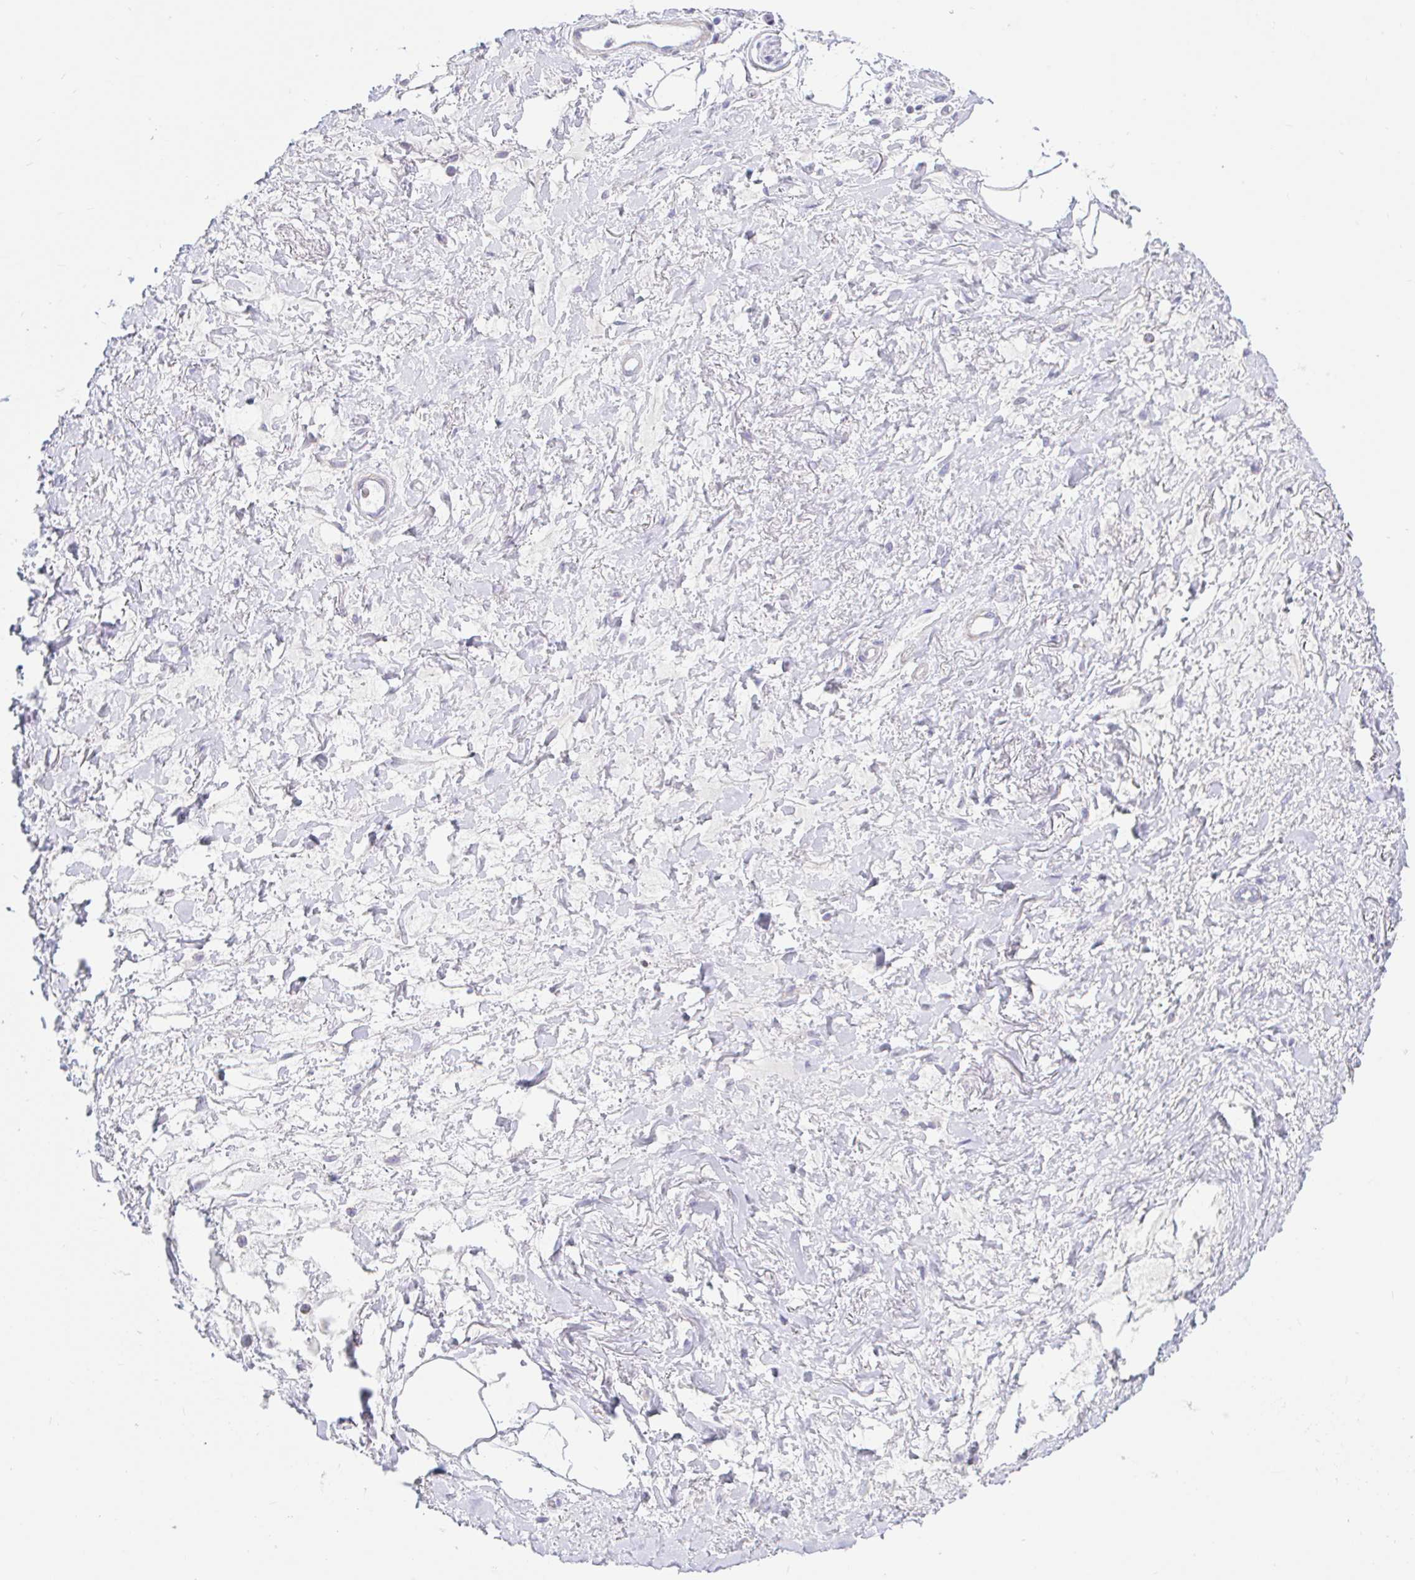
{"staining": {"intensity": "negative", "quantity": "none", "location": "none"}, "tissue": "adipose tissue", "cell_type": "Adipocytes", "image_type": "normal", "snomed": [{"axis": "morphology", "description": "Normal tissue, NOS"}, {"axis": "topography", "description": "Vagina"}, {"axis": "topography", "description": "Peripheral nerve tissue"}], "caption": "Protein analysis of normal adipose tissue displays no significant expression in adipocytes.", "gene": "ENSG00000271254", "patient": {"sex": "female", "age": 71}}